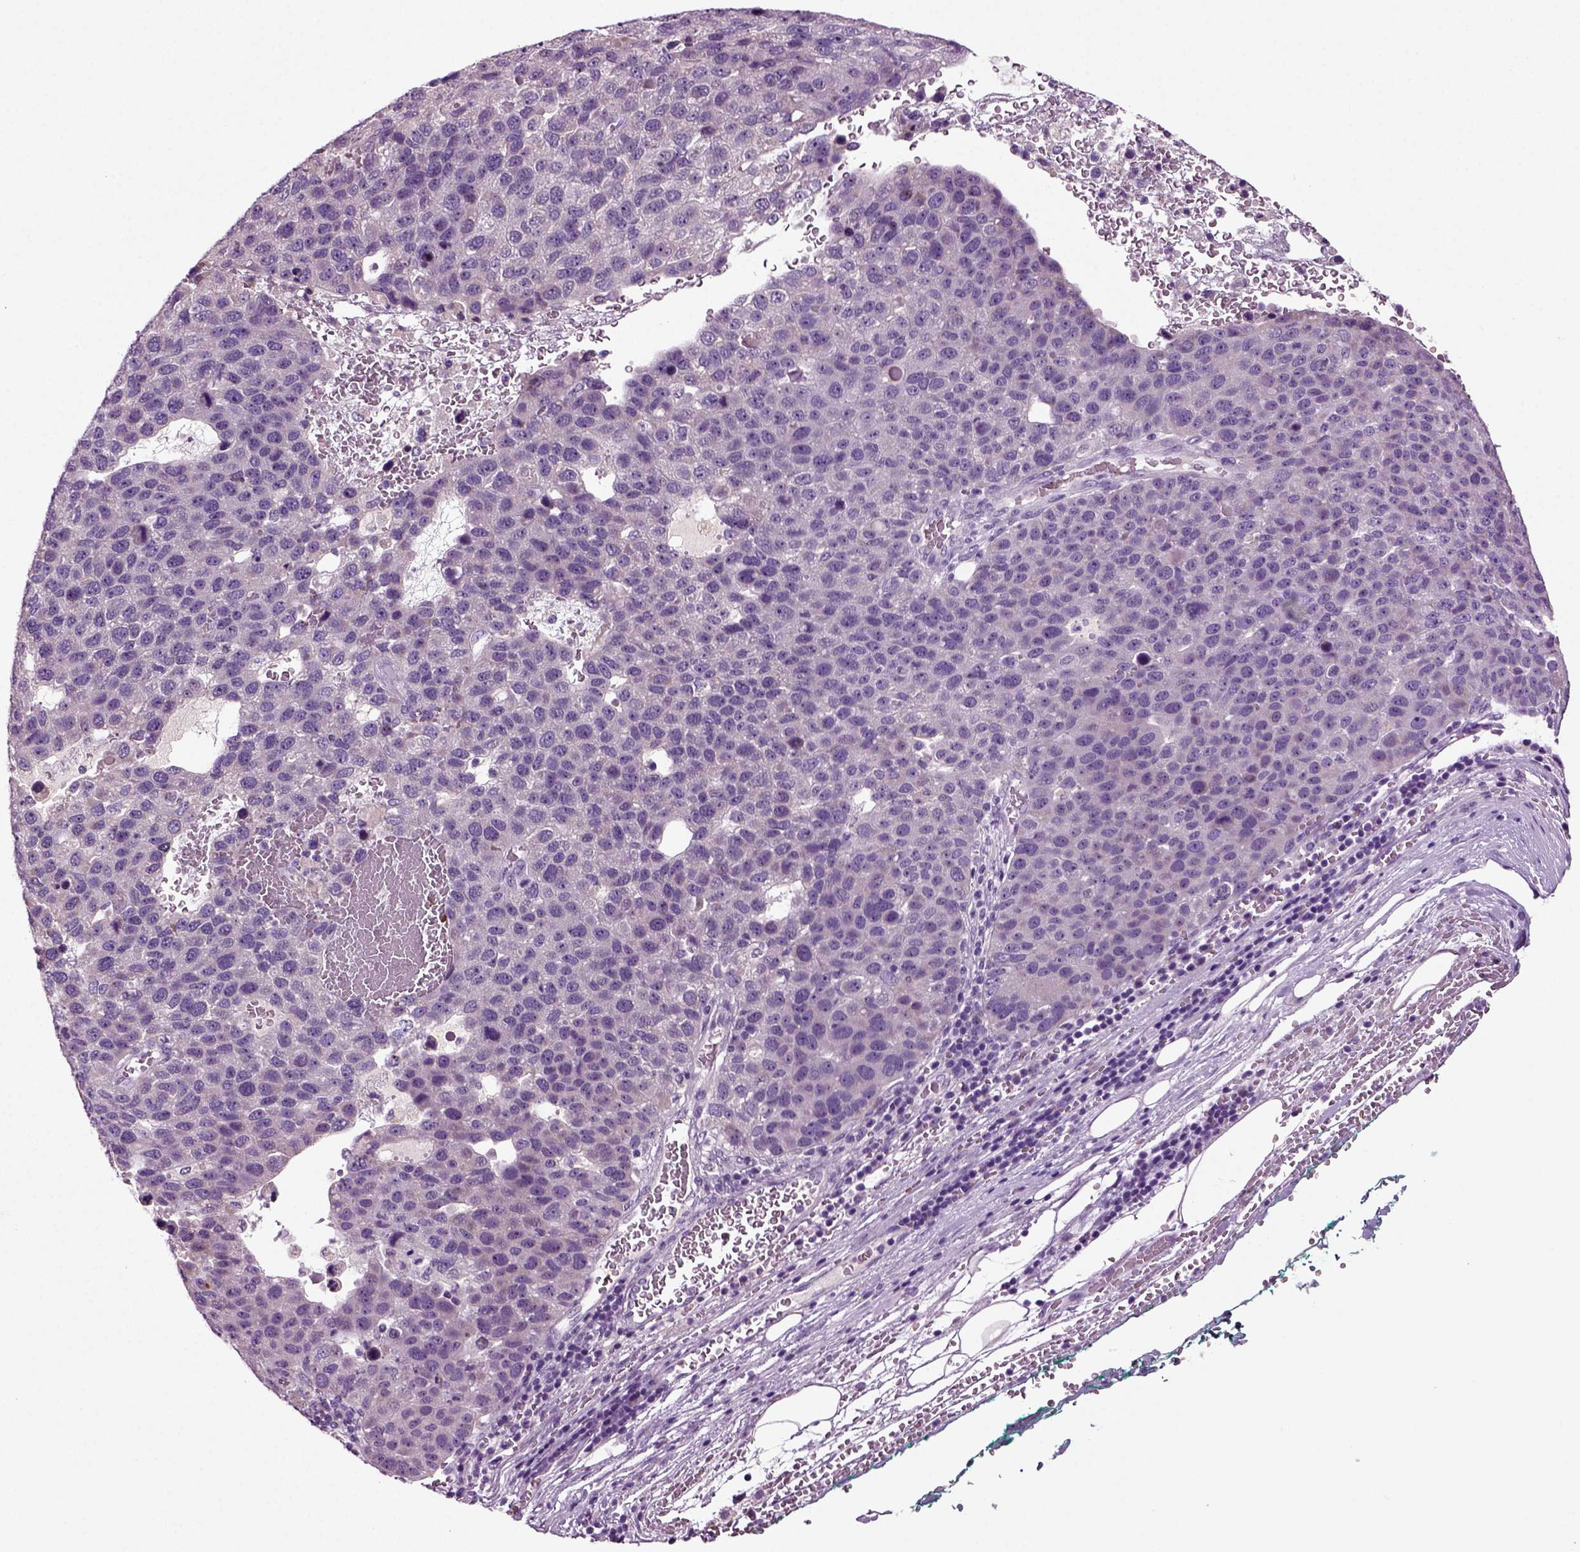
{"staining": {"intensity": "negative", "quantity": "none", "location": "none"}, "tissue": "pancreatic cancer", "cell_type": "Tumor cells", "image_type": "cancer", "snomed": [{"axis": "morphology", "description": "Adenocarcinoma, NOS"}, {"axis": "topography", "description": "Pancreas"}], "caption": "Pancreatic cancer was stained to show a protein in brown. There is no significant staining in tumor cells.", "gene": "SPATA17", "patient": {"sex": "female", "age": 61}}